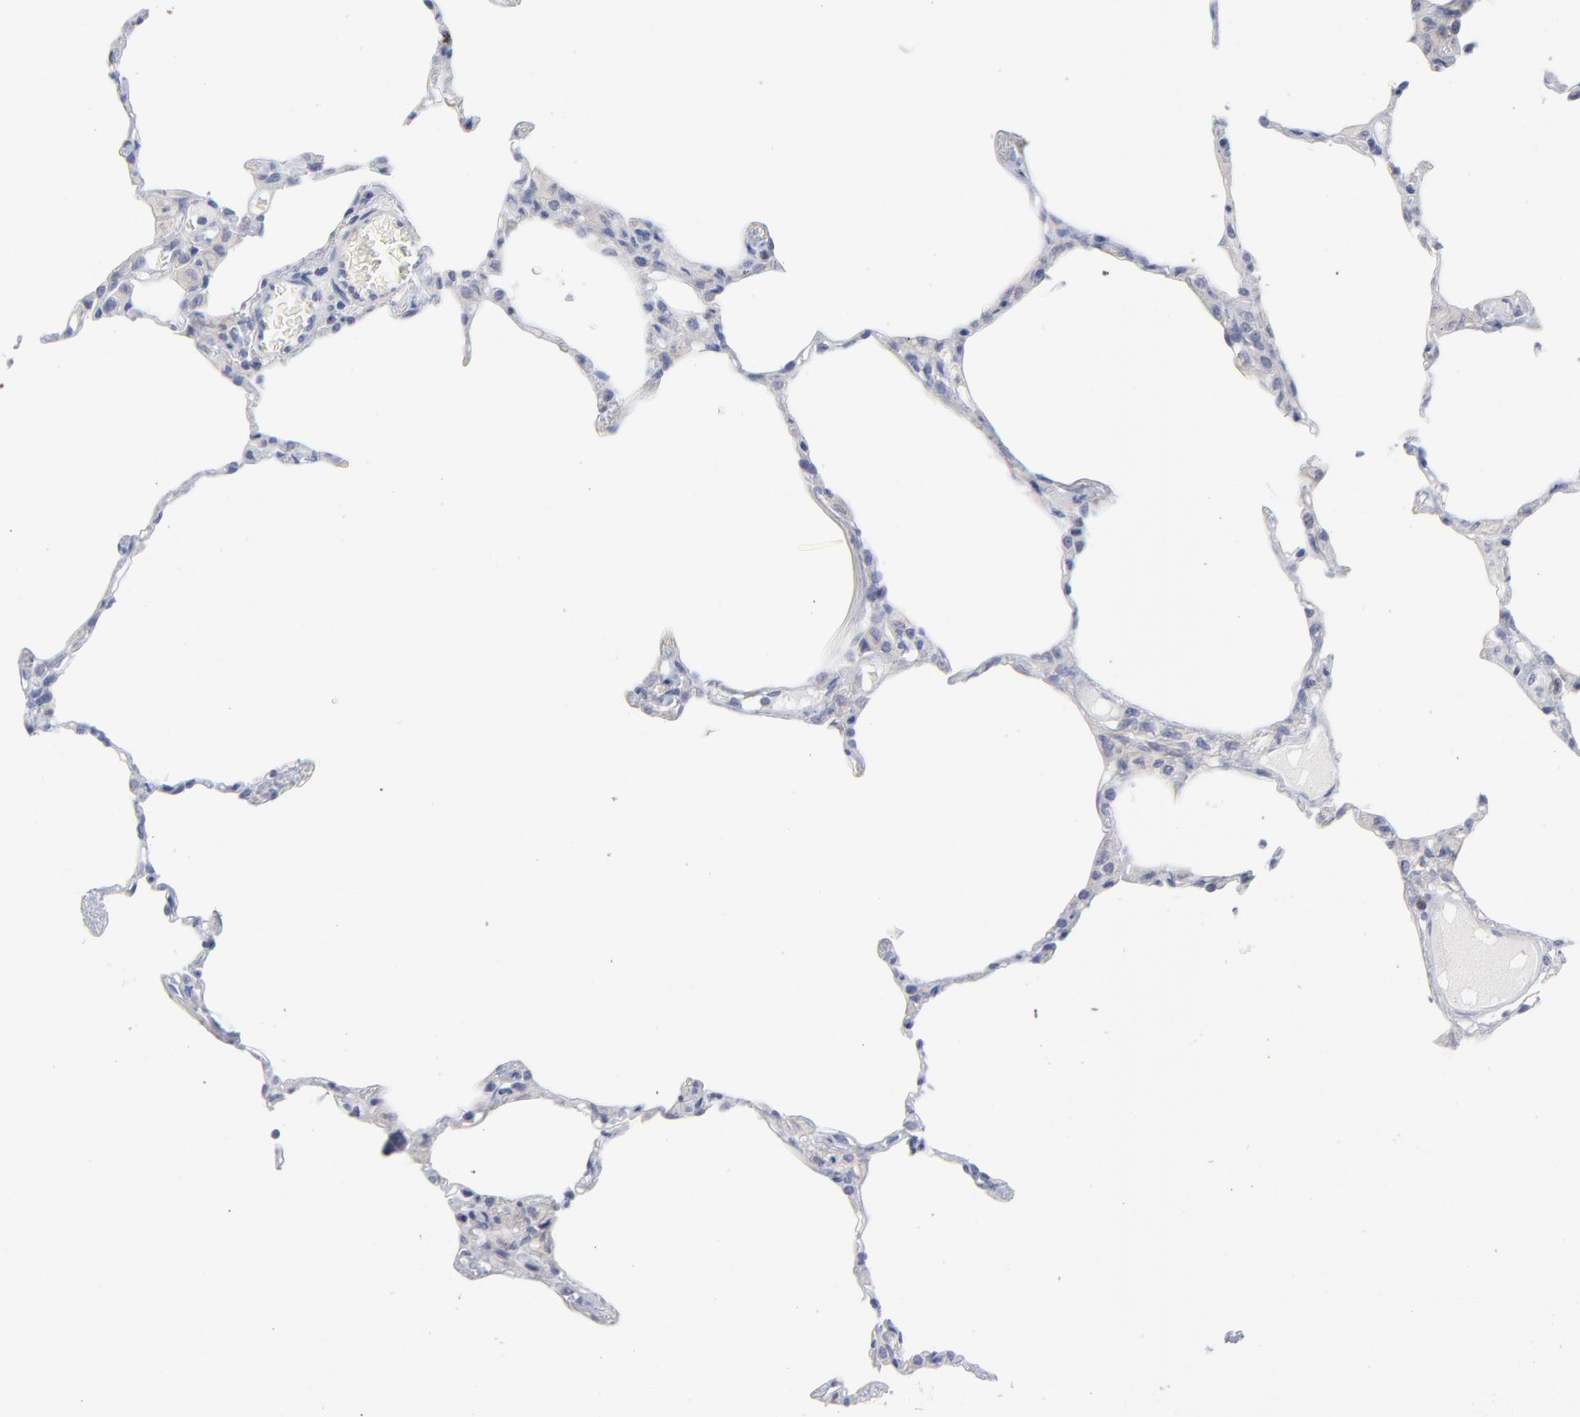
{"staining": {"intensity": "negative", "quantity": "none", "location": "none"}, "tissue": "lung", "cell_type": "Alveolar cells", "image_type": "normal", "snomed": [{"axis": "morphology", "description": "Normal tissue, NOS"}, {"axis": "topography", "description": "Lung"}], "caption": "Immunohistochemistry image of normal lung stained for a protein (brown), which exhibits no staining in alveolar cells.", "gene": "RPS24", "patient": {"sex": "female", "age": 49}}